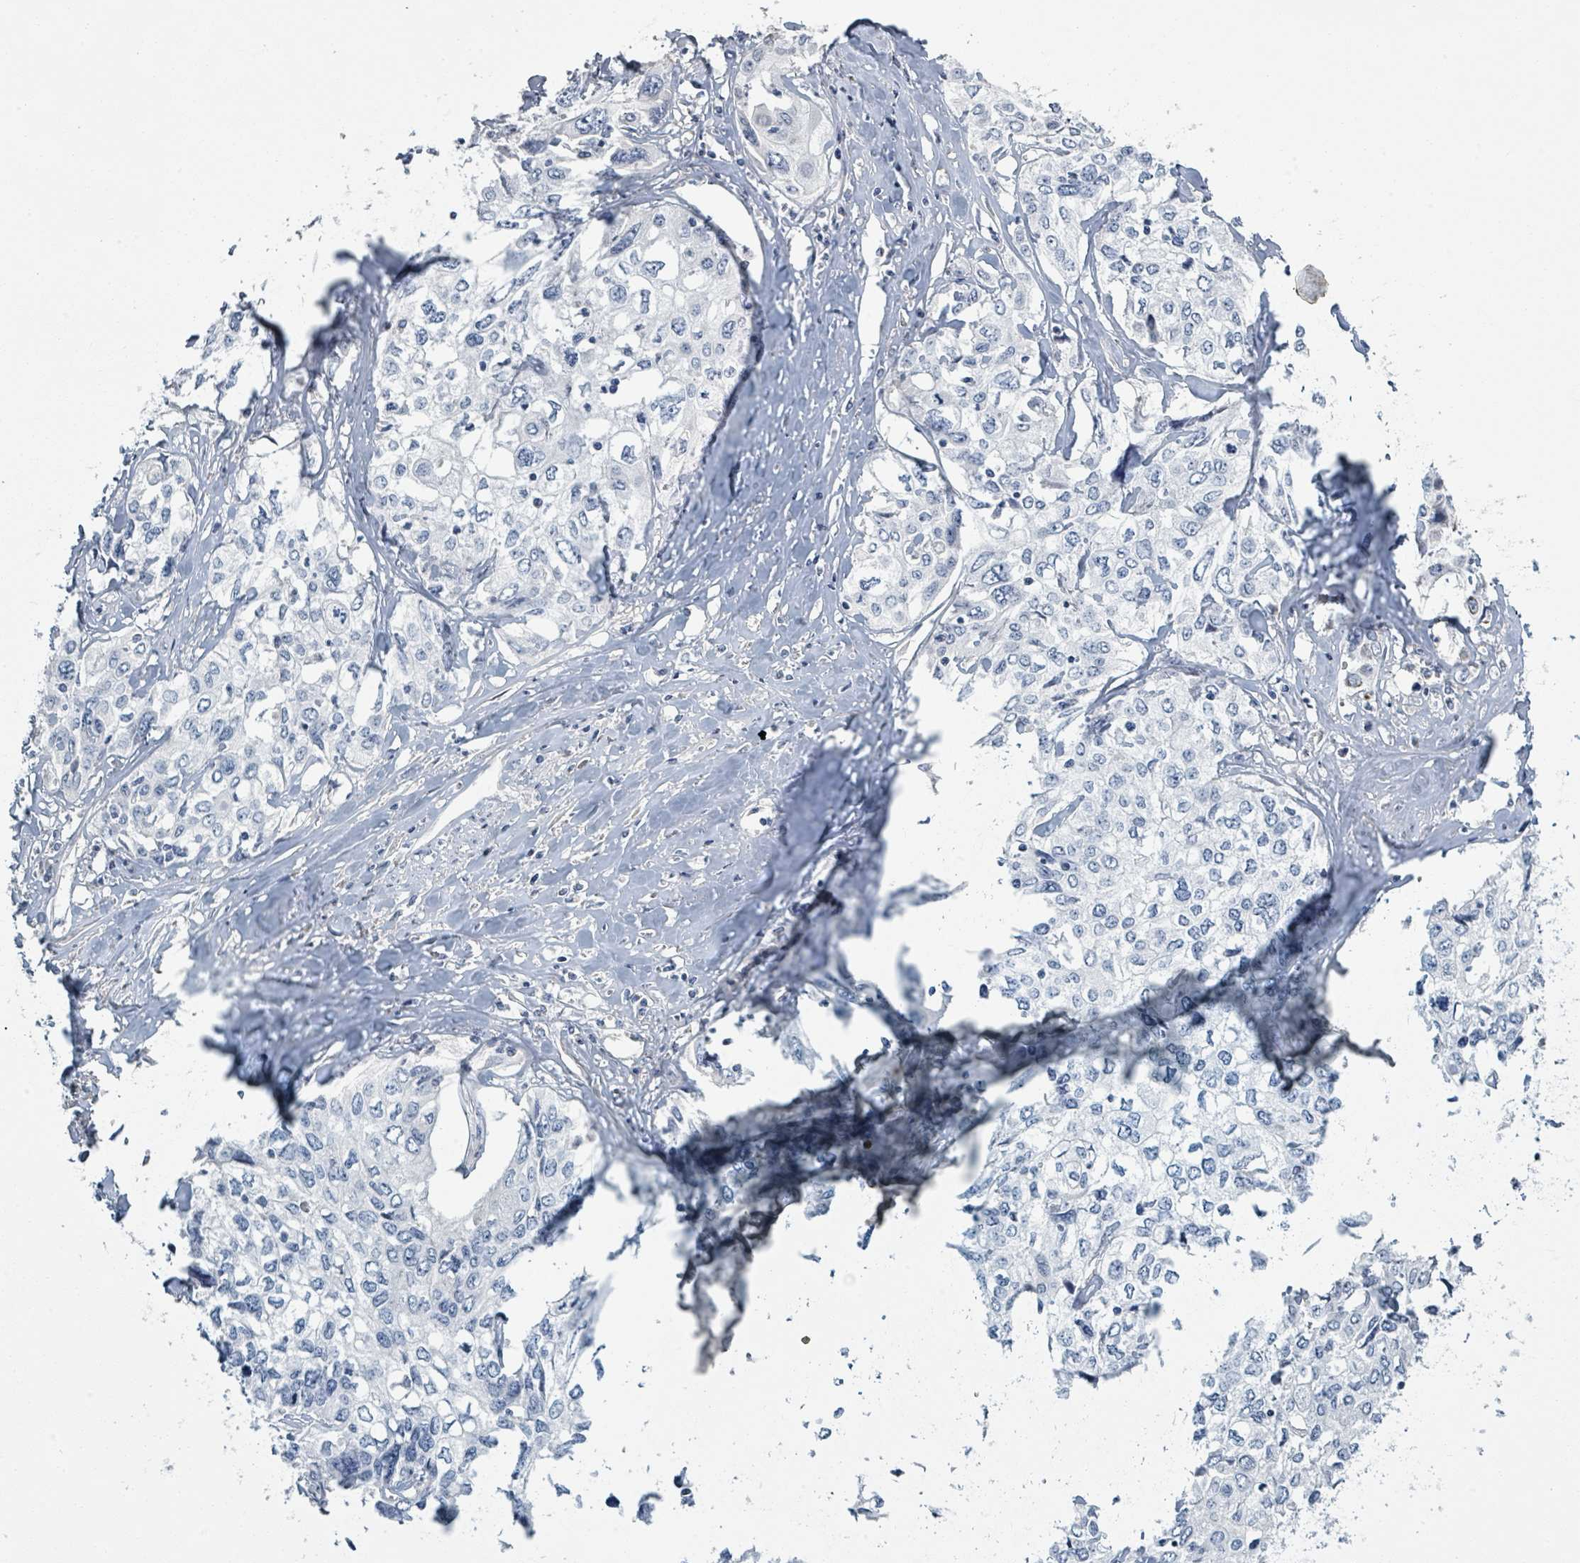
{"staining": {"intensity": "negative", "quantity": "none", "location": "none"}, "tissue": "cervical cancer", "cell_type": "Tumor cells", "image_type": "cancer", "snomed": [{"axis": "morphology", "description": "Squamous cell carcinoma, NOS"}, {"axis": "topography", "description": "Cervix"}], "caption": "DAB immunohistochemical staining of human cervical cancer demonstrates no significant staining in tumor cells. Brightfield microscopy of immunohistochemistry (IHC) stained with DAB (brown) and hematoxylin (blue), captured at high magnification.", "gene": "RAB33B", "patient": {"sex": "female", "age": 31}}